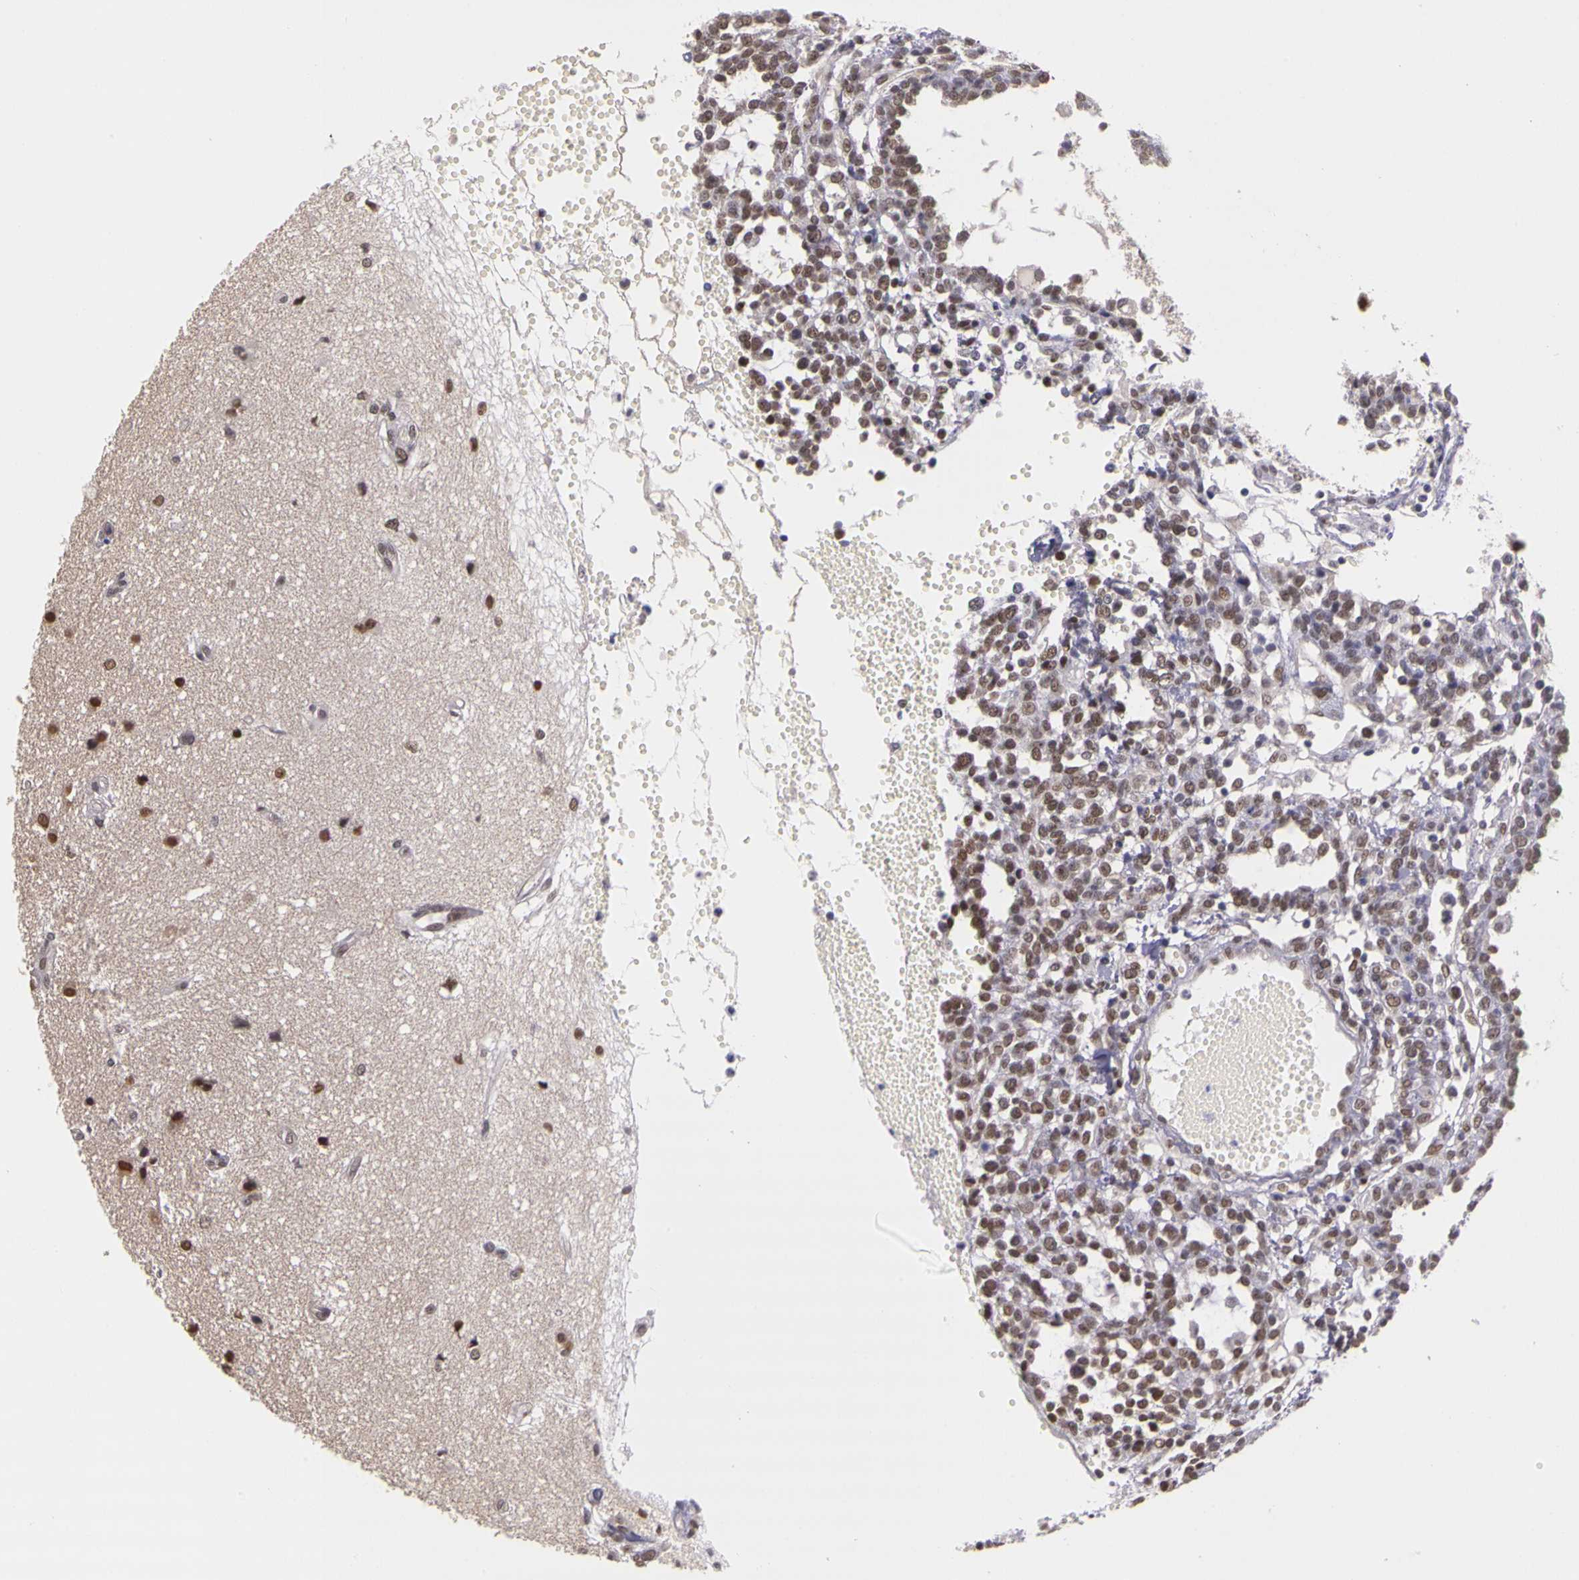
{"staining": {"intensity": "moderate", "quantity": ">75%", "location": "nuclear"}, "tissue": "glioma", "cell_type": "Tumor cells", "image_type": "cancer", "snomed": [{"axis": "morphology", "description": "Glioma, malignant, High grade"}, {"axis": "topography", "description": "Brain"}], "caption": "Immunohistochemistry (IHC) staining of glioma, which shows medium levels of moderate nuclear positivity in about >75% of tumor cells indicating moderate nuclear protein positivity. The staining was performed using DAB (3,3'-diaminobenzidine) (brown) for protein detection and nuclei were counterstained in hematoxylin (blue).", "gene": "WDR13", "patient": {"sex": "male", "age": 66}}